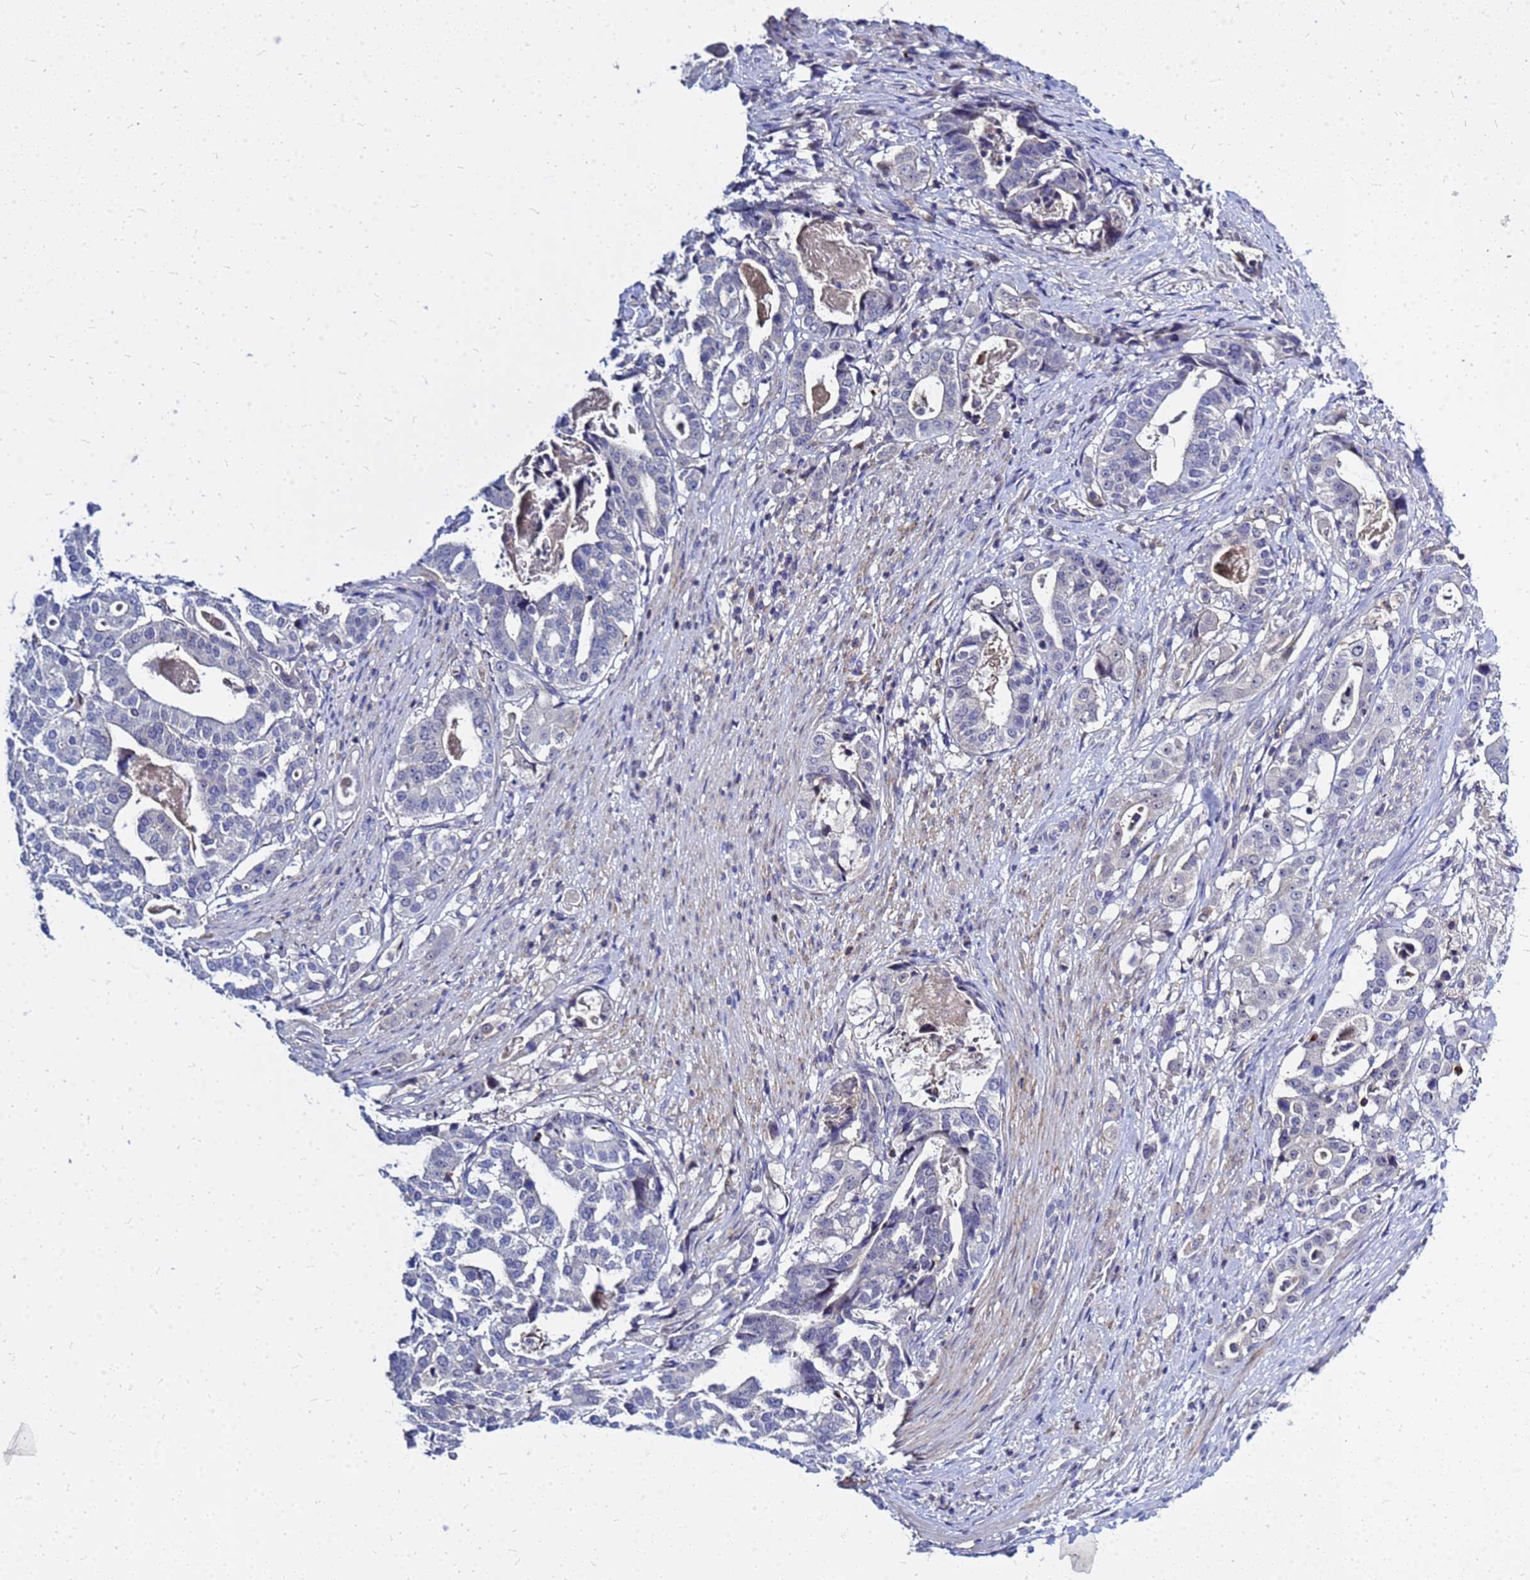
{"staining": {"intensity": "negative", "quantity": "none", "location": "none"}, "tissue": "stomach cancer", "cell_type": "Tumor cells", "image_type": "cancer", "snomed": [{"axis": "morphology", "description": "Adenocarcinoma, NOS"}, {"axis": "topography", "description": "Stomach"}], "caption": "Tumor cells show no significant positivity in stomach adenocarcinoma.", "gene": "SRGAP3", "patient": {"sex": "male", "age": 48}}